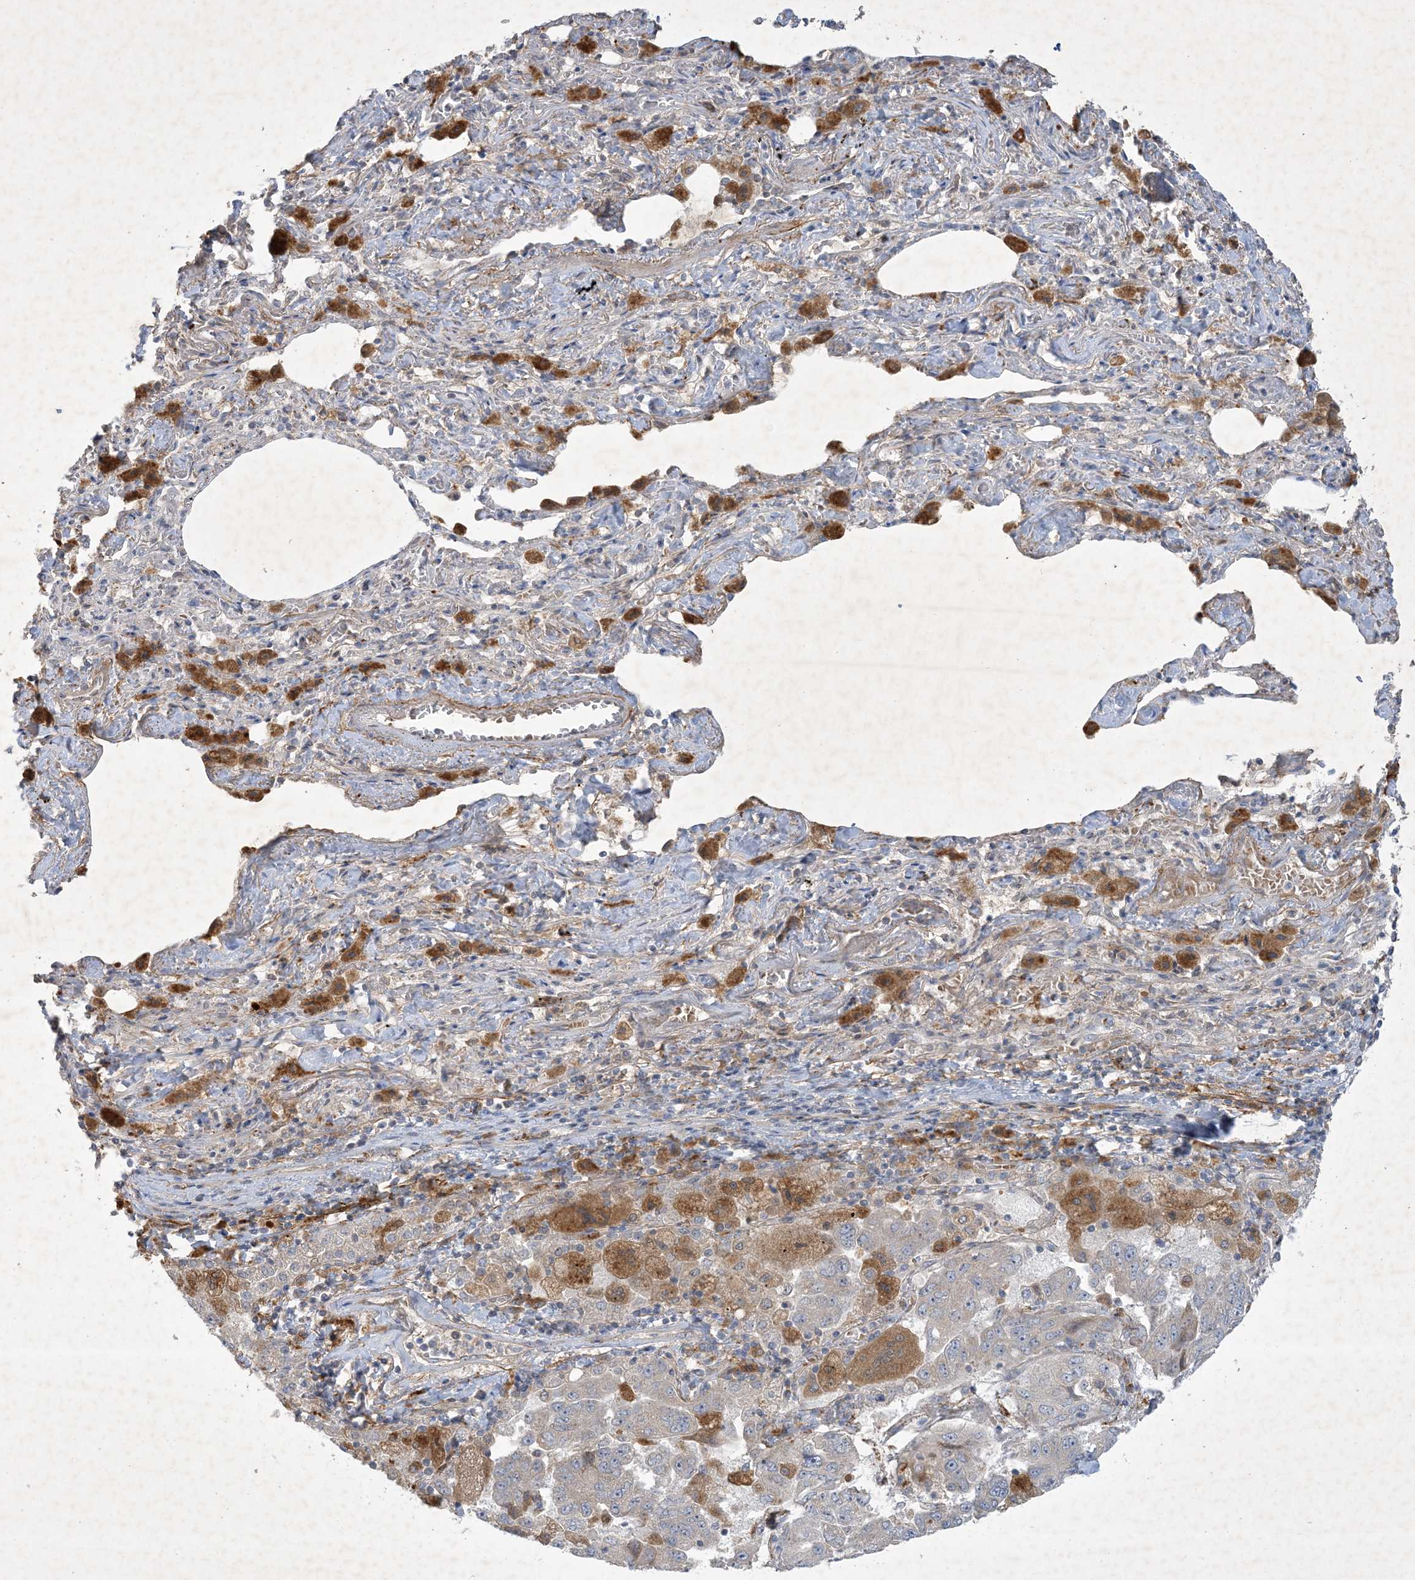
{"staining": {"intensity": "negative", "quantity": "none", "location": "none"}, "tissue": "lung cancer", "cell_type": "Tumor cells", "image_type": "cancer", "snomed": [{"axis": "morphology", "description": "Adenocarcinoma, NOS"}, {"axis": "topography", "description": "Lung"}], "caption": "There is no significant positivity in tumor cells of lung cancer. (Immunohistochemistry (ihc), brightfield microscopy, high magnification).", "gene": "MRPS18A", "patient": {"sex": "female", "age": 51}}